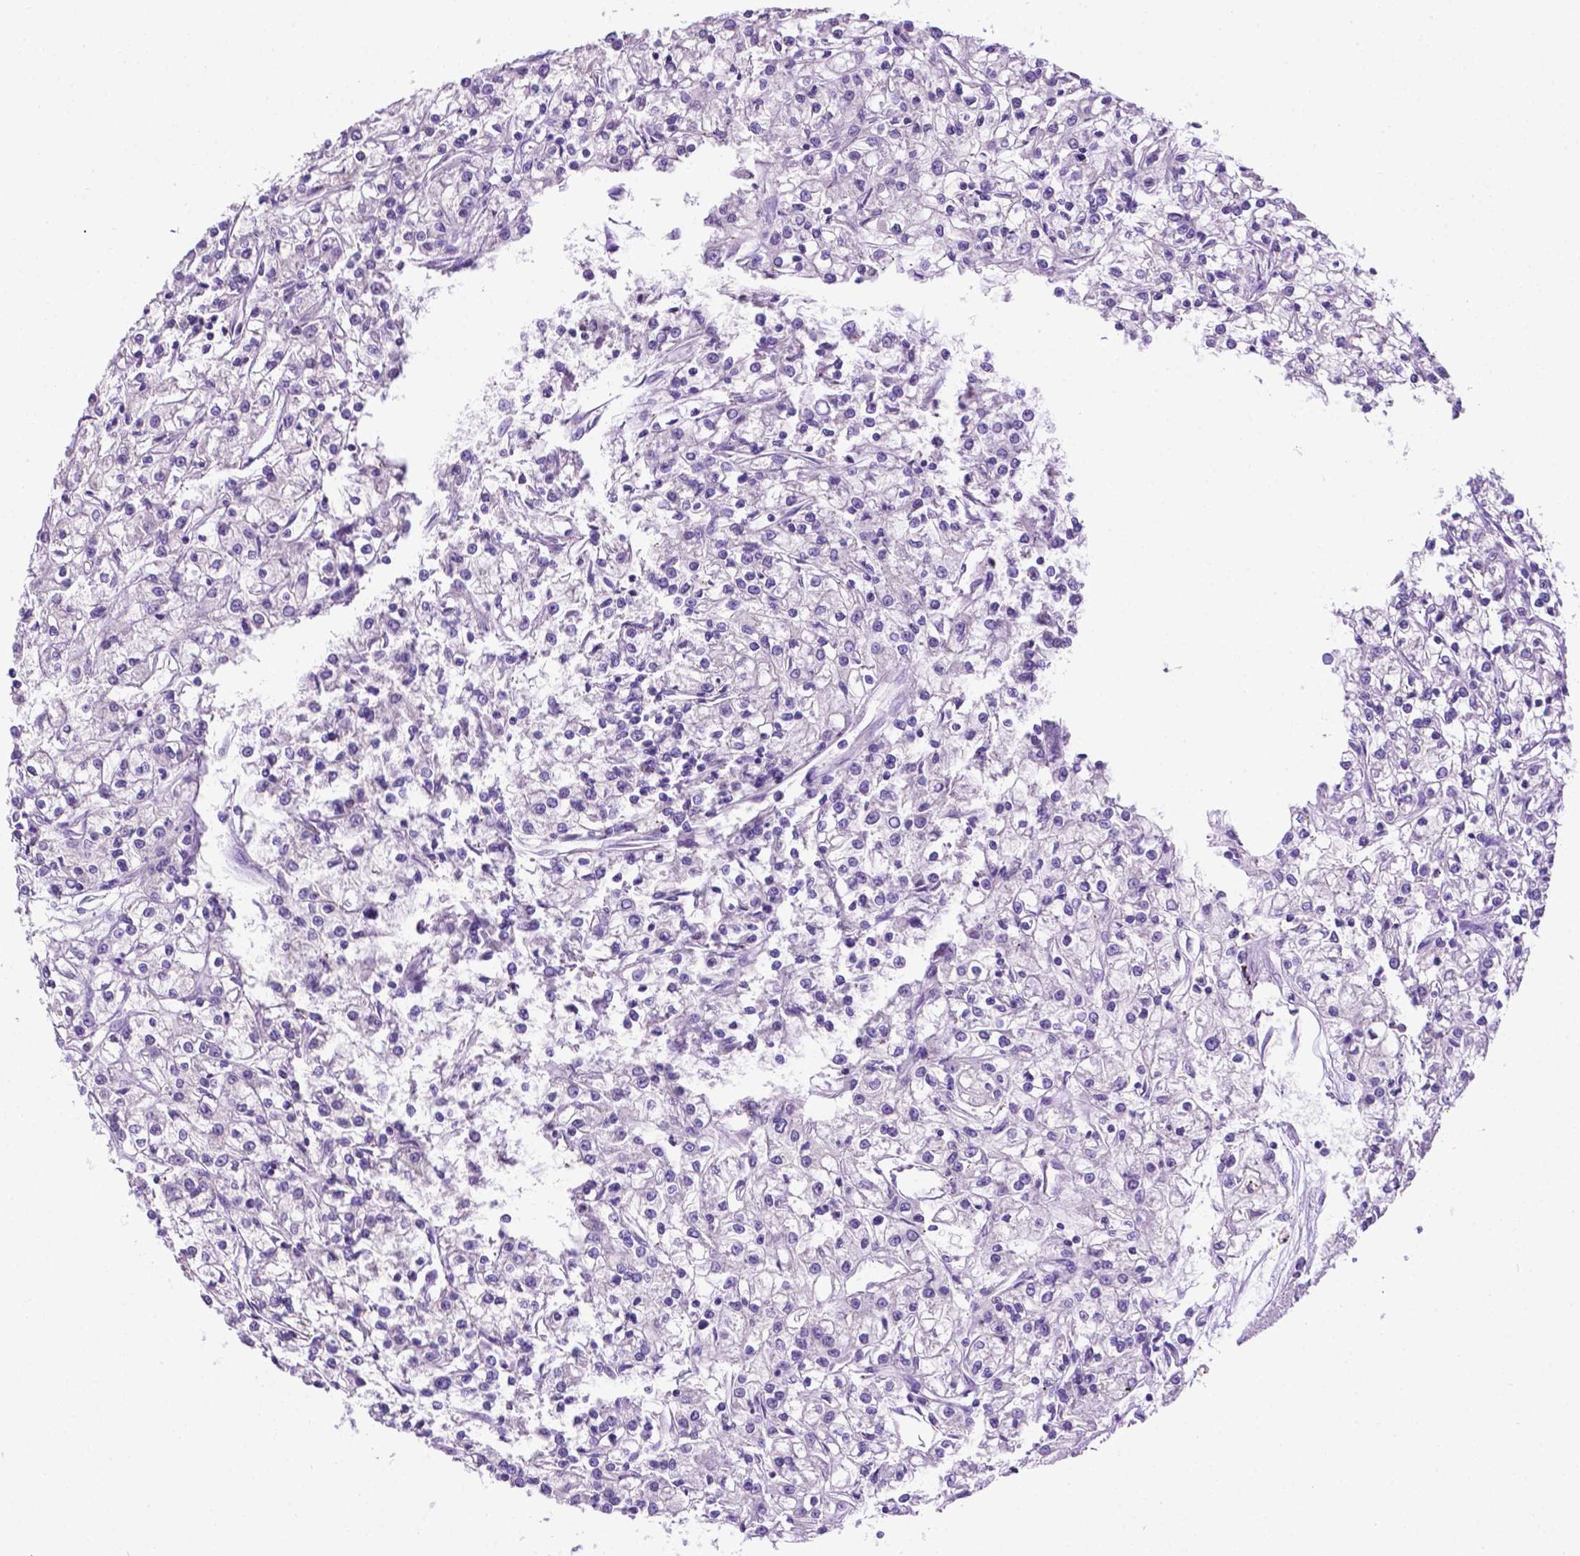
{"staining": {"intensity": "negative", "quantity": "none", "location": "none"}, "tissue": "renal cancer", "cell_type": "Tumor cells", "image_type": "cancer", "snomed": [{"axis": "morphology", "description": "Adenocarcinoma, NOS"}, {"axis": "topography", "description": "Kidney"}], "caption": "DAB immunohistochemical staining of renal cancer demonstrates no significant expression in tumor cells.", "gene": "MMP27", "patient": {"sex": "female", "age": 59}}